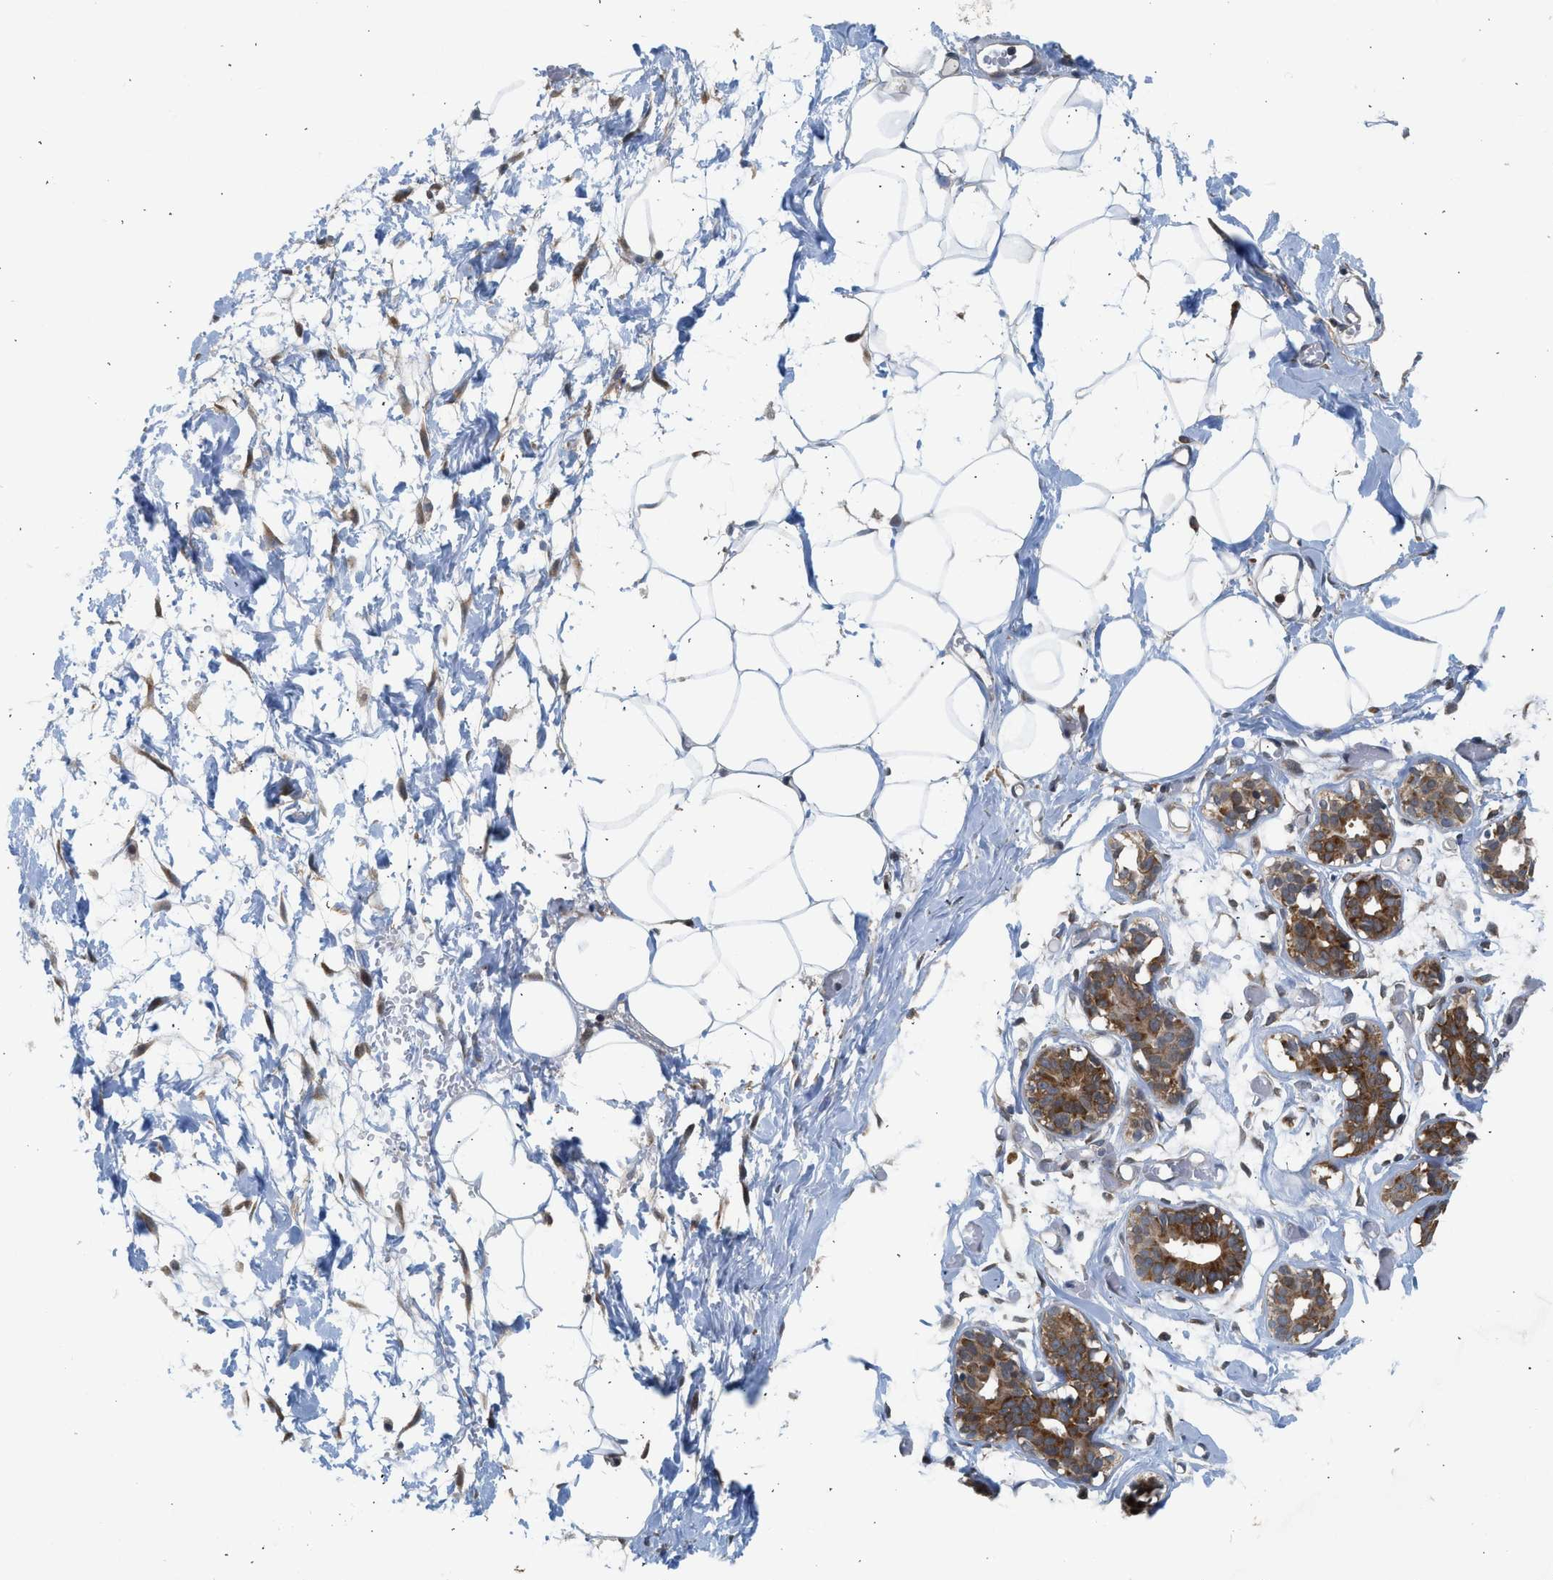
{"staining": {"intensity": "negative", "quantity": "none", "location": "none"}, "tissue": "adipose tissue", "cell_type": "Adipocytes", "image_type": "normal", "snomed": [{"axis": "morphology", "description": "Normal tissue, NOS"}, {"axis": "topography", "description": "Breast"}, {"axis": "topography", "description": "Soft tissue"}], "caption": "The histopathology image demonstrates no staining of adipocytes in unremarkable adipose tissue.", "gene": "POLG2", "patient": {"sex": "female", "age": 25}}